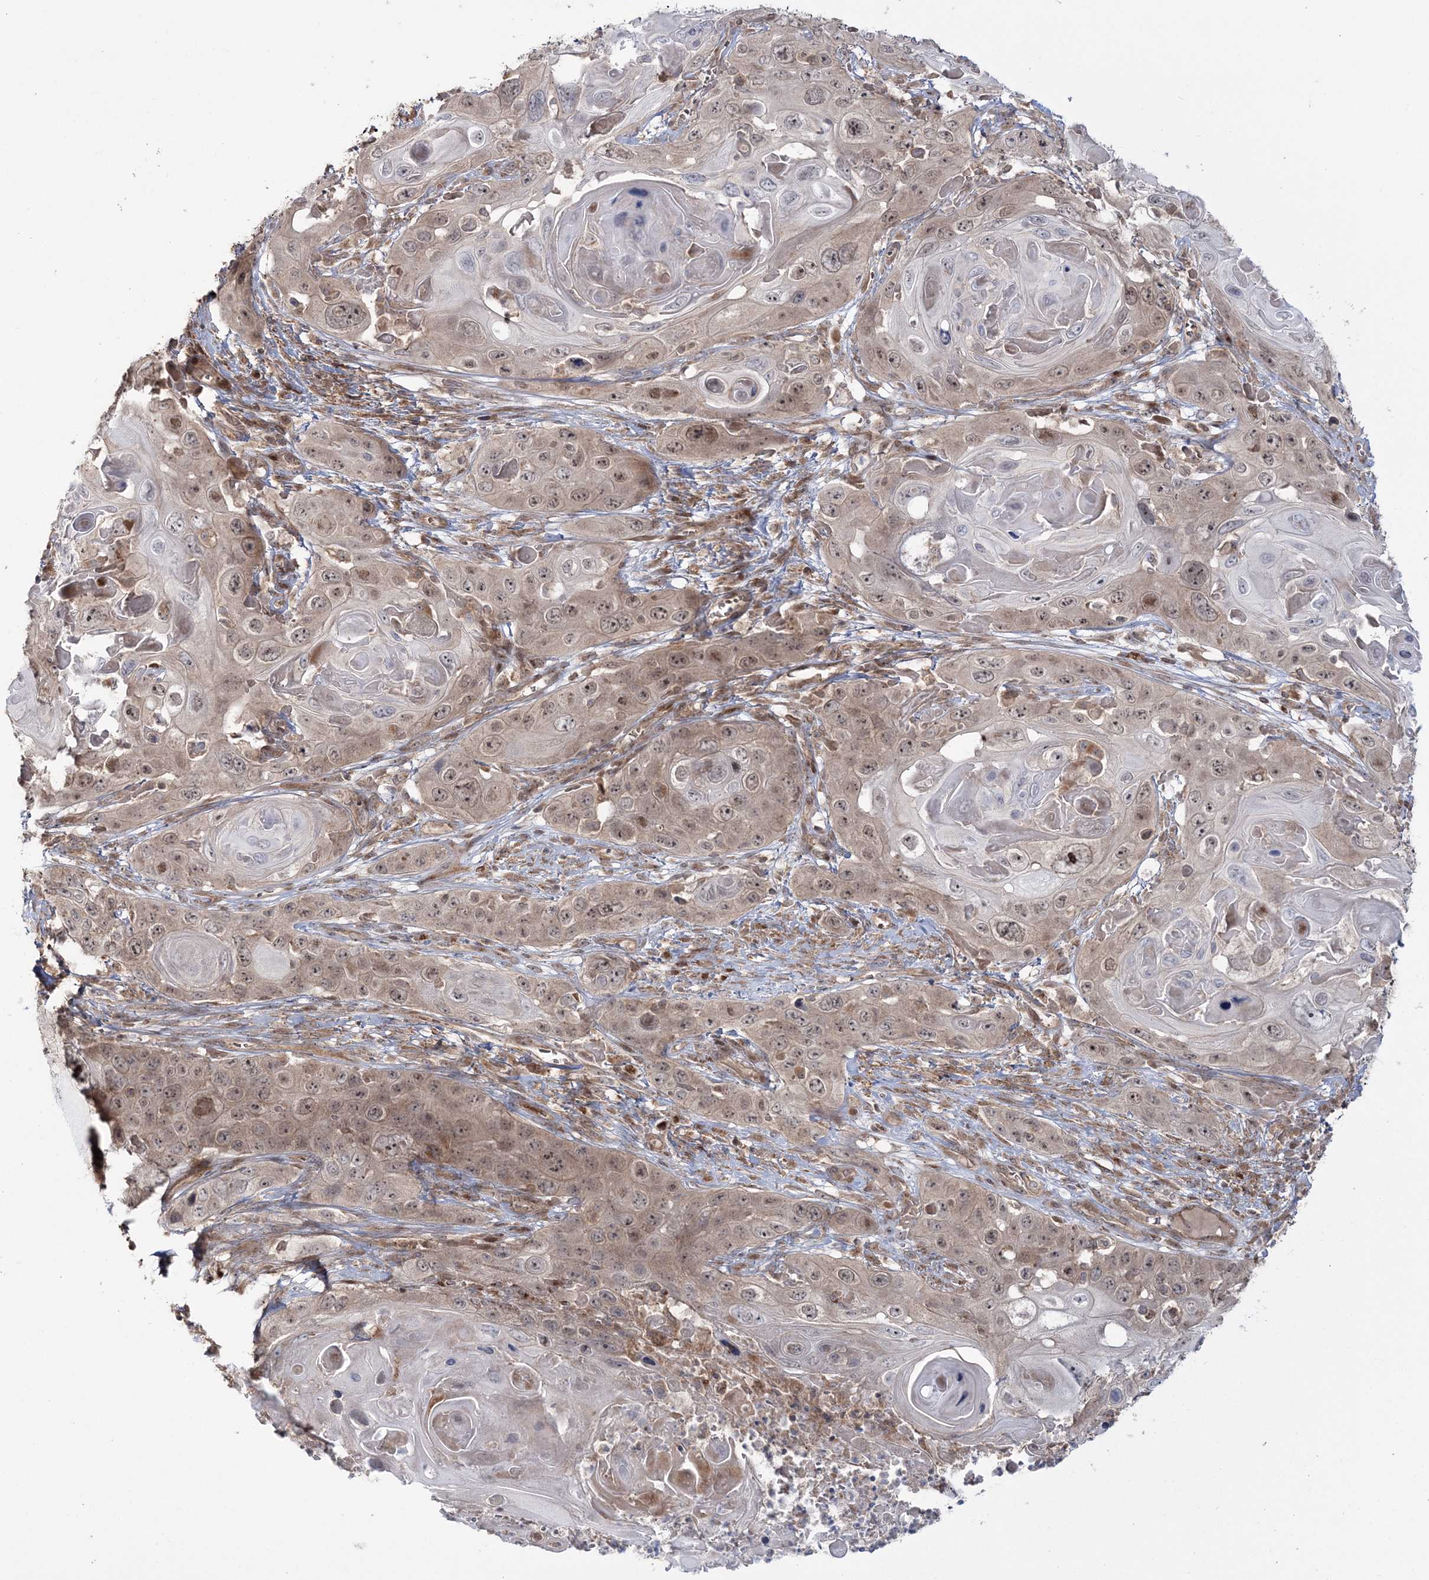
{"staining": {"intensity": "weak", "quantity": ">75%", "location": "cytoplasmic/membranous,nuclear"}, "tissue": "skin cancer", "cell_type": "Tumor cells", "image_type": "cancer", "snomed": [{"axis": "morphology", "description": "Squamous cell carcinoma, NOS"}, {"axis": "topography", "description": "Skin"}], "caption": "A brown stain shows weak cytoplasmic/membranous and nuclear positivity of a protein in squamous cell carcinoma (skin) tumor cells. (Brightfield microscopy of DAB IHC at high magnification).", "gene": "MOCS2", "patient": {"sex": "male", "age": 55}}